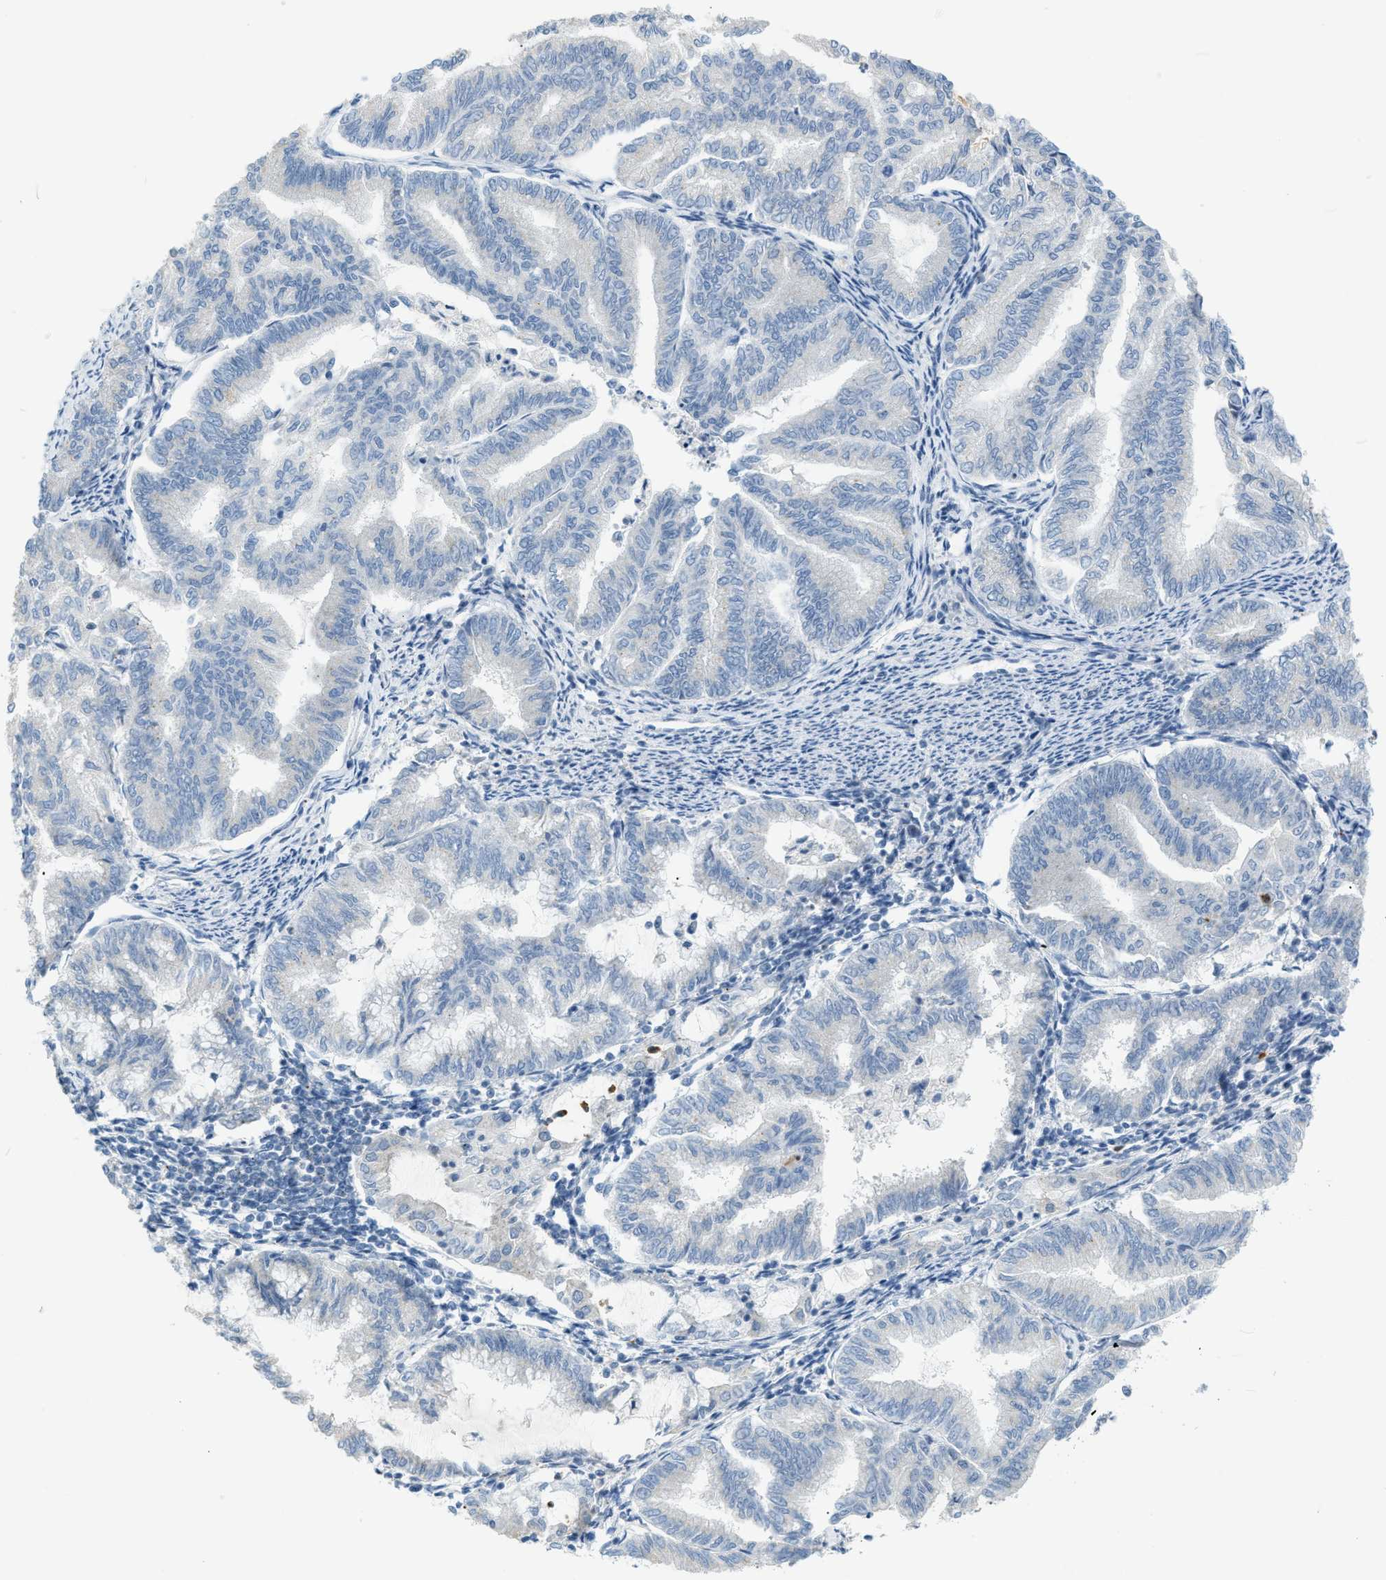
{"staining": {"intensity": "negative", "quantity": "none", "location": "none"}, "tissue": "endometrial cancer", "cell_type": "Tumor cells", "image_type": "cancer", "snomed": [{"axis": "morphology", "description": "Adenocarcinoma, NOS"}, {"axis": "topography", "description": "Endometrium"}], "caption": "Image shows no protein expression in tumor cells of endometrial cancer (adenocarcinoma) tissue. (Stains: DAB immunohistochemistry with hematoxylin counter stain, Microscopy: brightfield microscopy at high magnification).", "gene": "ZNF408", "patient": {"sex": "female", "age": 79}}